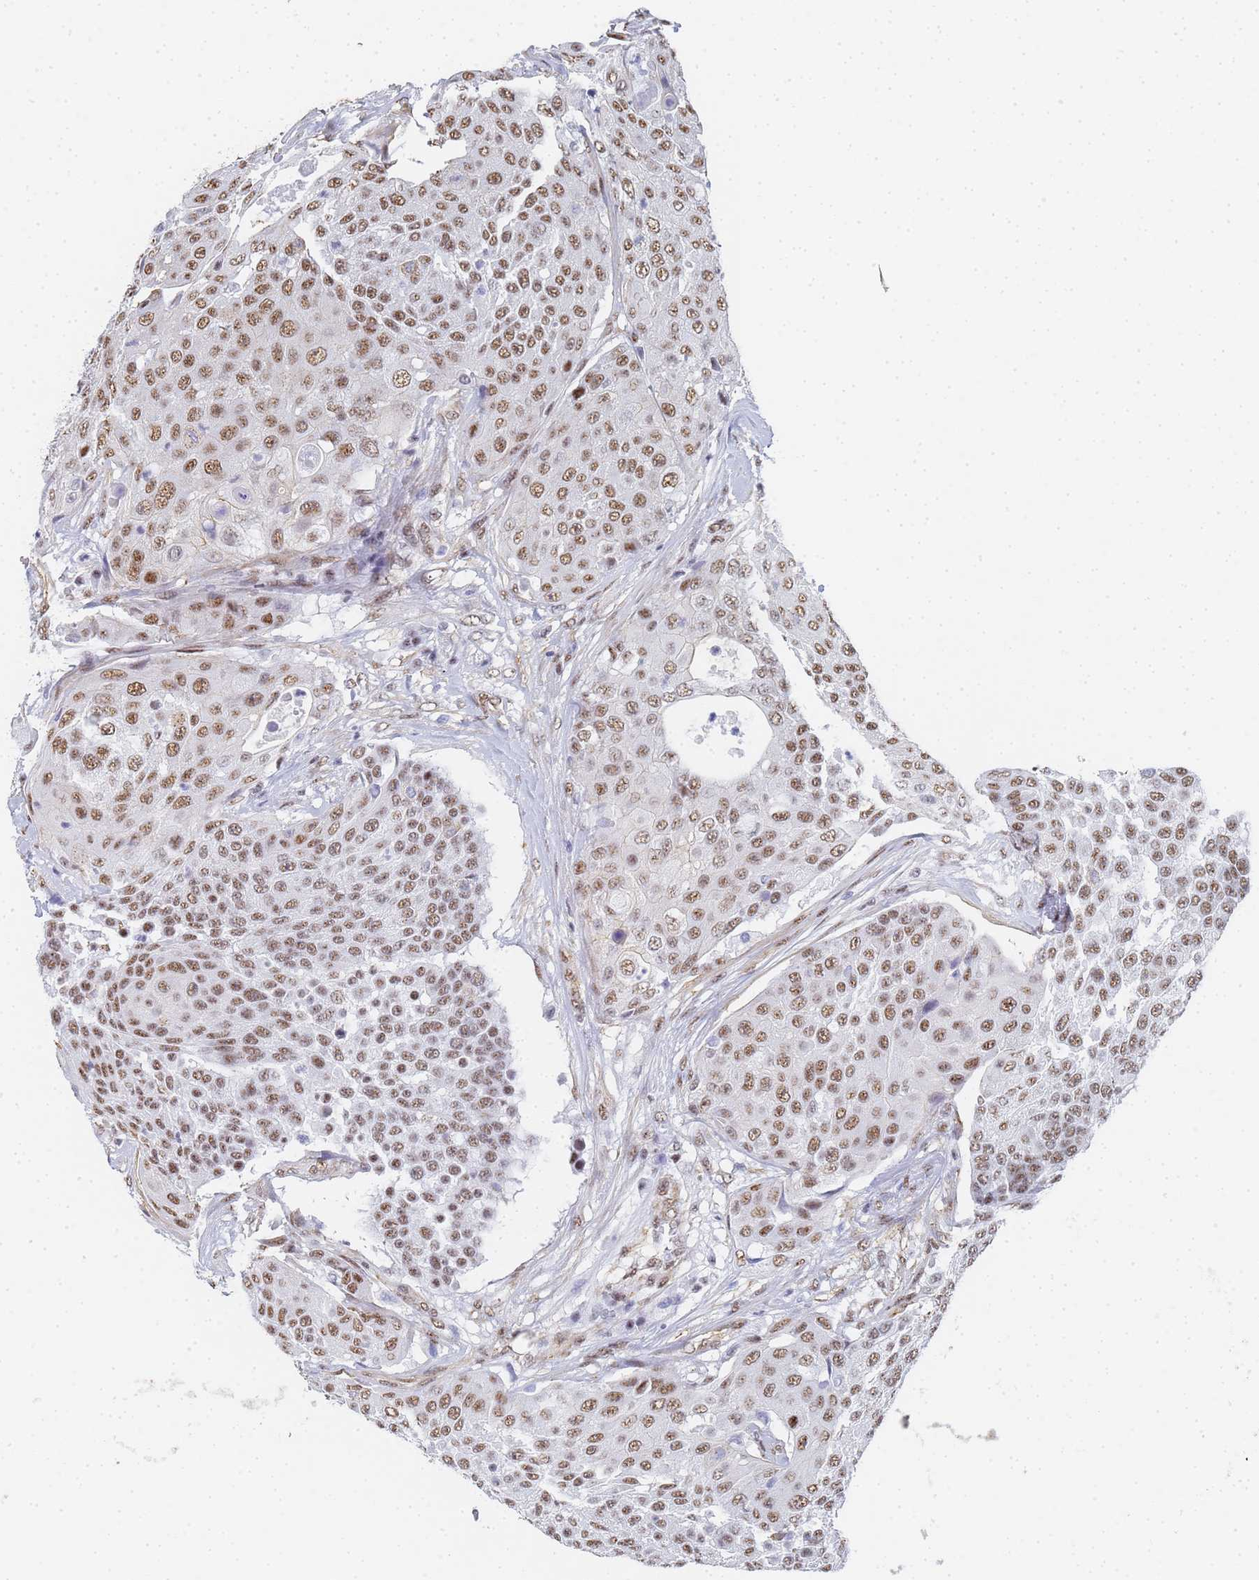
{"staining": {"intensity": "moderate", "quantity": ">75%", "location": "nuclear"}, "tissue": "urothelial cancer", "cell_type": "Tumor cells", "image_type": "cancer", "snomed": [{"axis": "morphology", "description": "Urothelial carcinoma, High grade"}, {"axis": "topography", "description": "Urinary bladder"}], "caption": "A high-resolution image shows IHC staining of urothelial cancer, which exhibits moderate nuclear positivity in about >75% of tumor cells.", "gene": "PRRT4", "patient": {"sex": "female", "age": 63}}